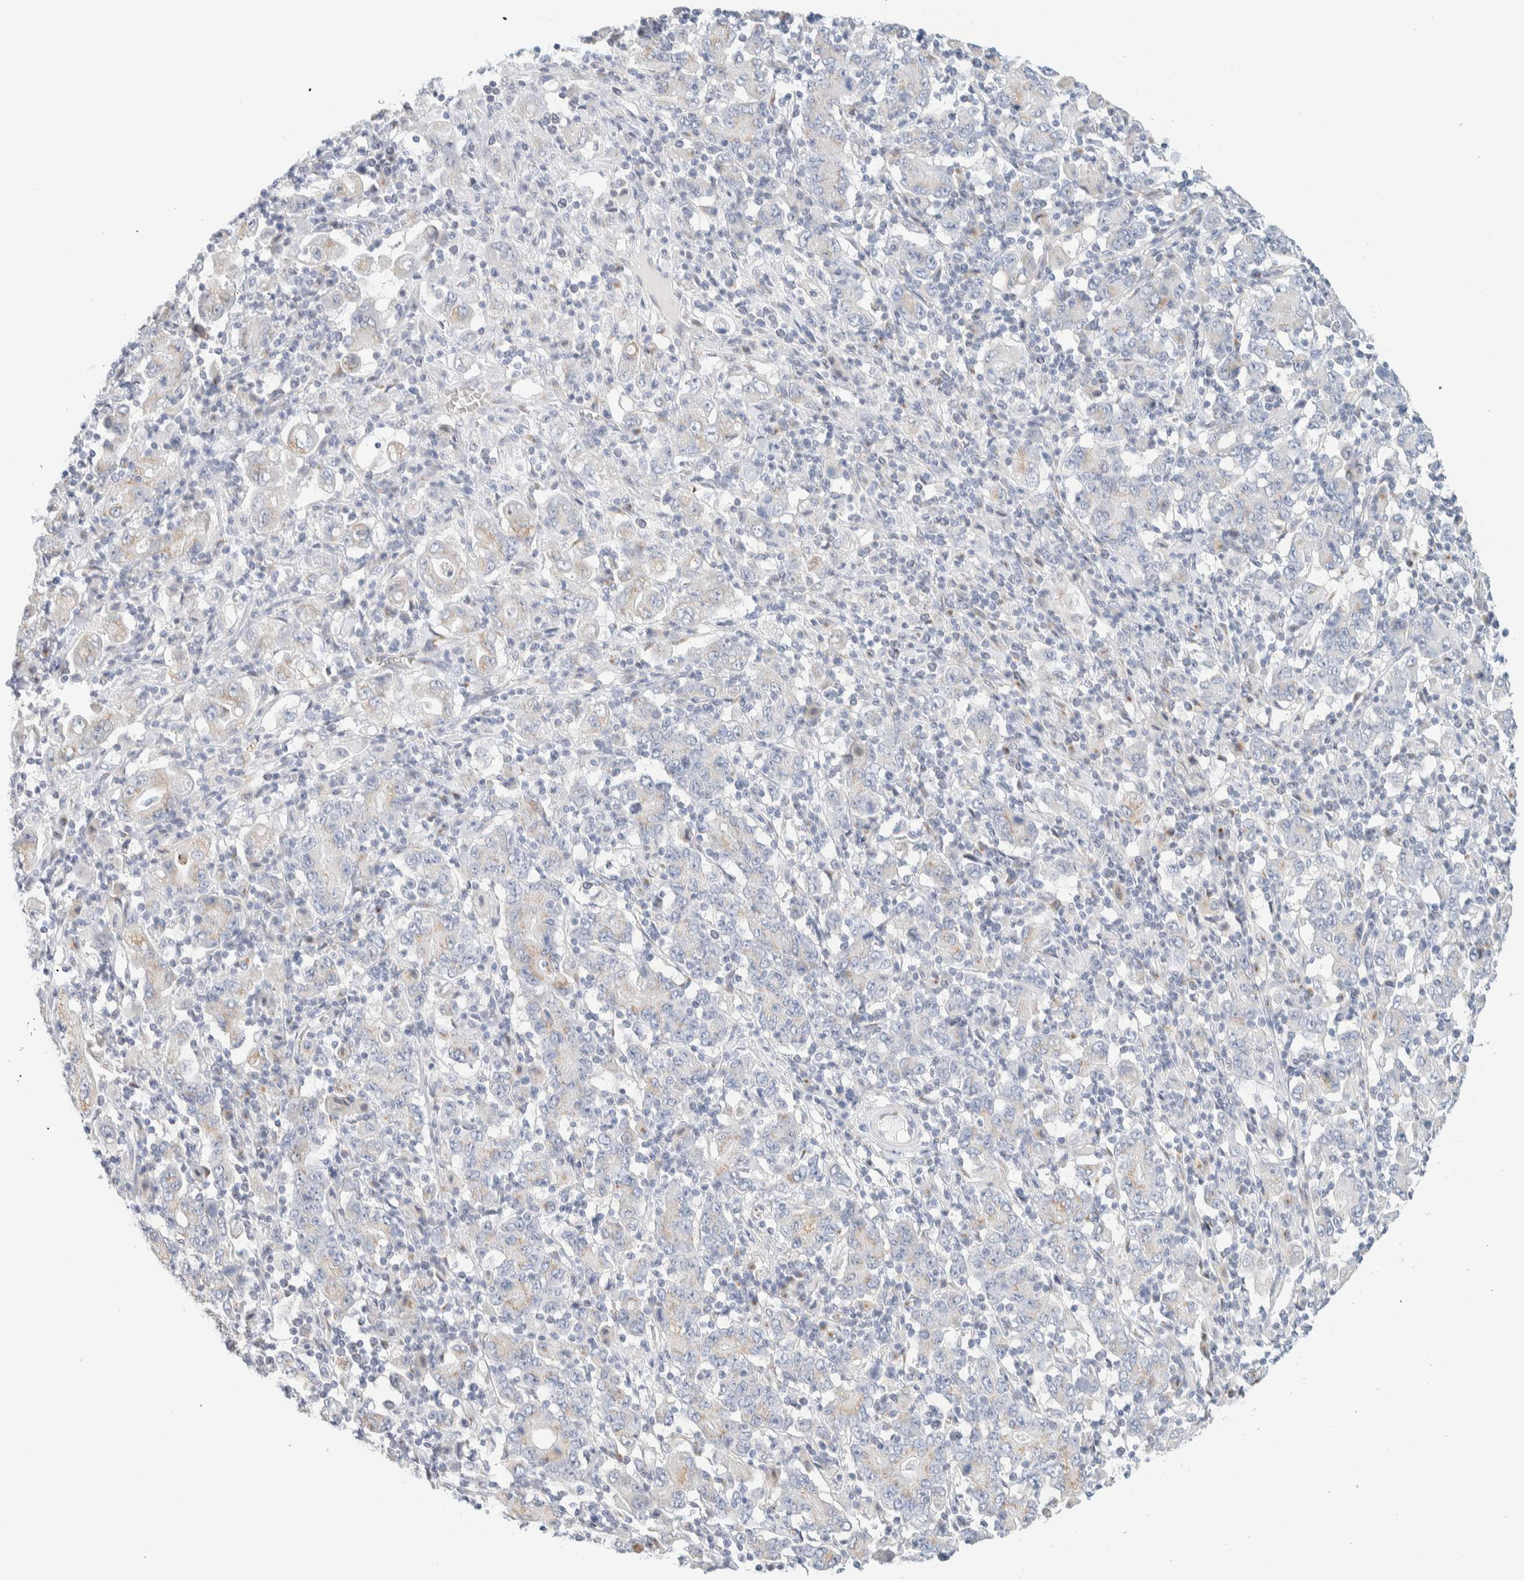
{"staining": {"intensity": "weak", "quantity": "25%-75%", "location": "cytoplasmic/membranous"}, "tissue": "stomach cancer", "cell_type": "Tumor cells", "image_type": "cancer", "snomed": [{"axis": "morphology", "description": "Adenocarcinoma, NOS"}, {"axis": "topography", "description": "Stomach, upper"}], "caption": "Brown immunohistochemical staining in stomach cancer (adenocarcinoma) exhibits weak cytoplasmic/membranous expression in approximately 25%-75% of tumor cells. The protein is shown in brown color, while the nuclei are stained blue.", "gene": "SPNS3", "patient": {"sex": "male", "age": 69}}